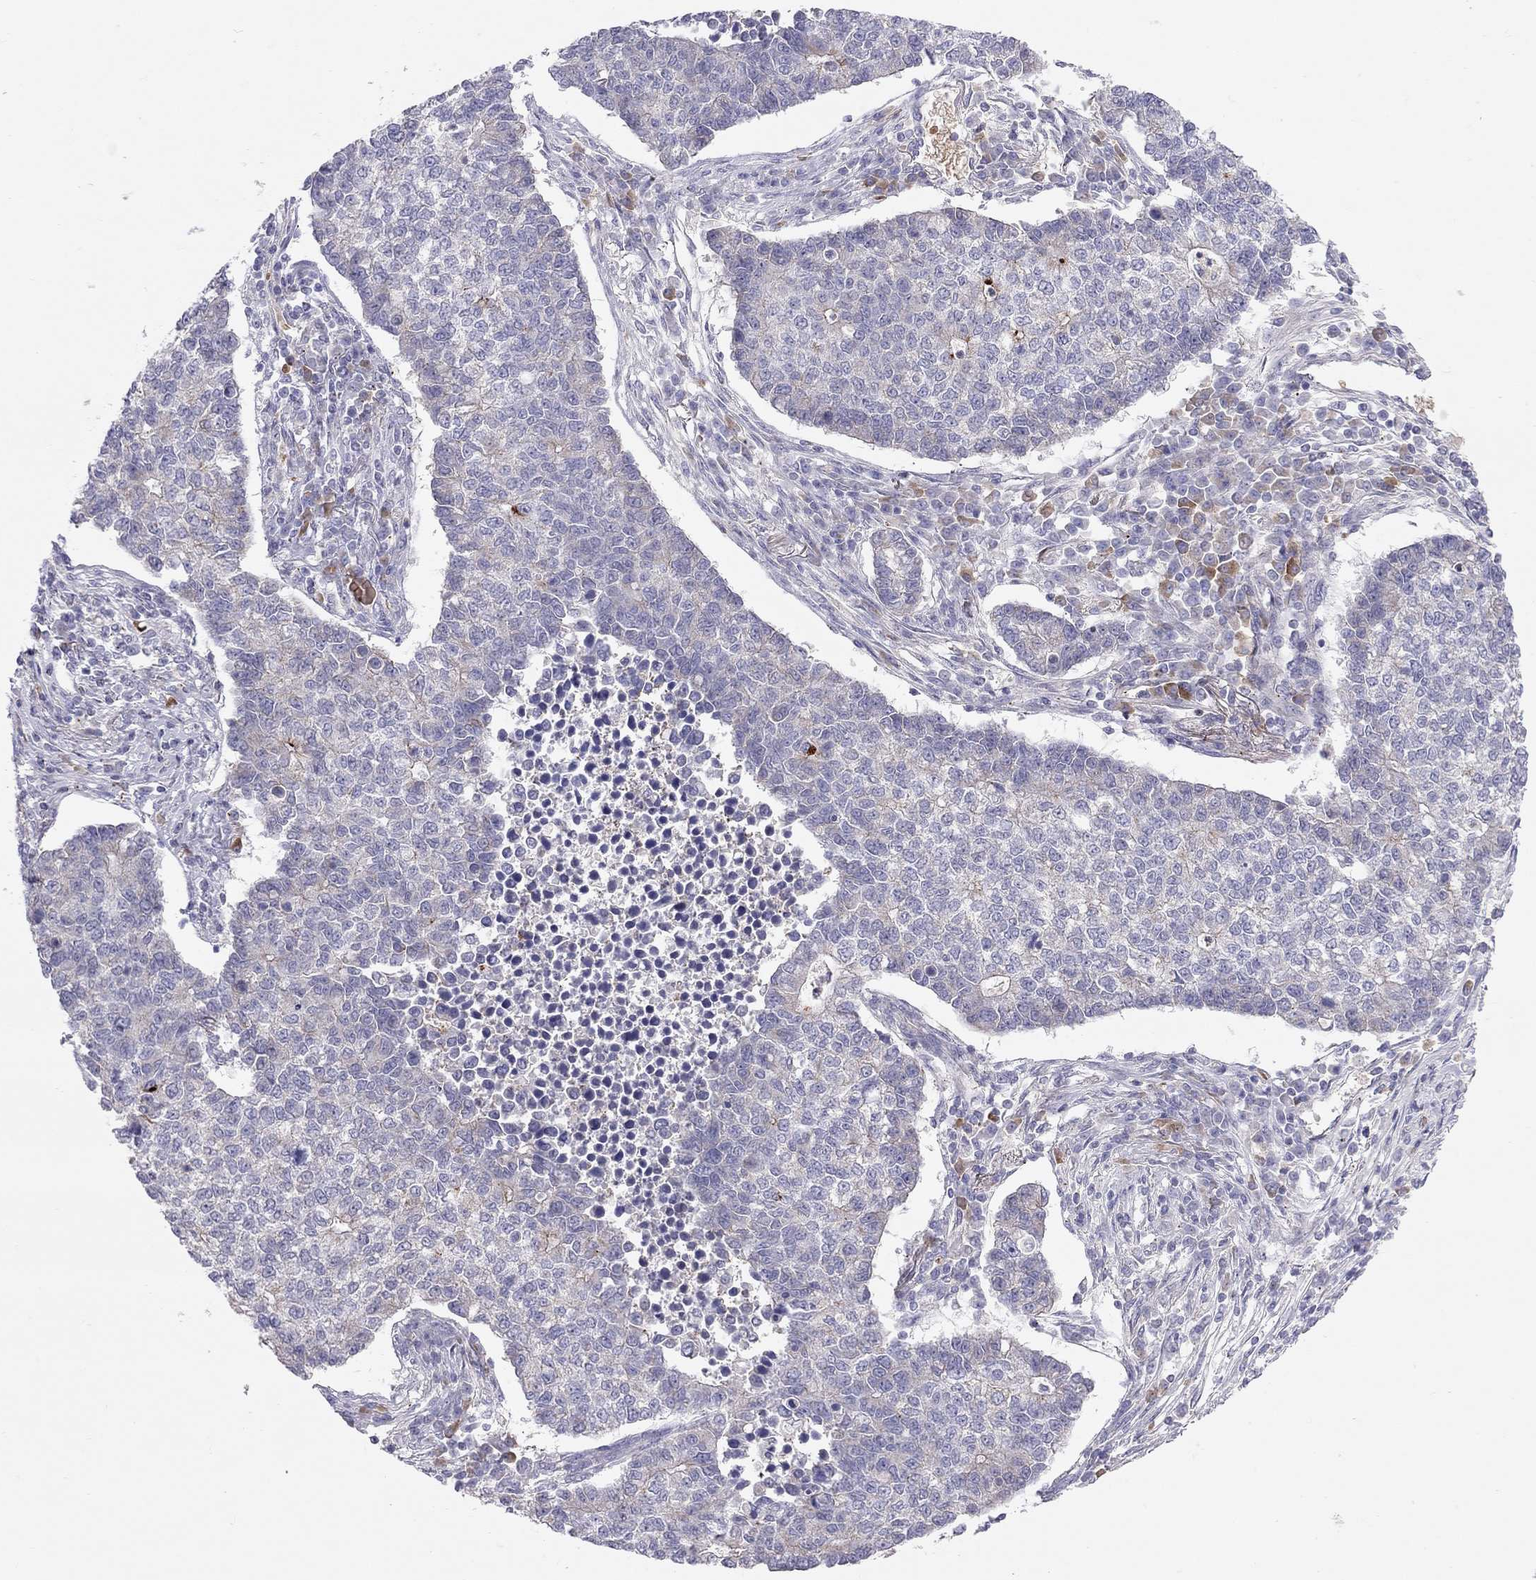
{"staining": {"intensity": "negative", "quantity": "none", "location": "none"}, "tissue": "lung cancer", "cell_type": "Tumor cells", "image_type": "cancer", "snomed": [{"axis": "morphology", "description": "Adenocarcinoma, NOS"}, {"axis": "topography", "description": "Lung"}], "caption": "Tumor cells show no significant protein expression in adenocarcinoma (lung).", "gene": "FRMD1", "patient": {"sex": "male", "age": 57}}